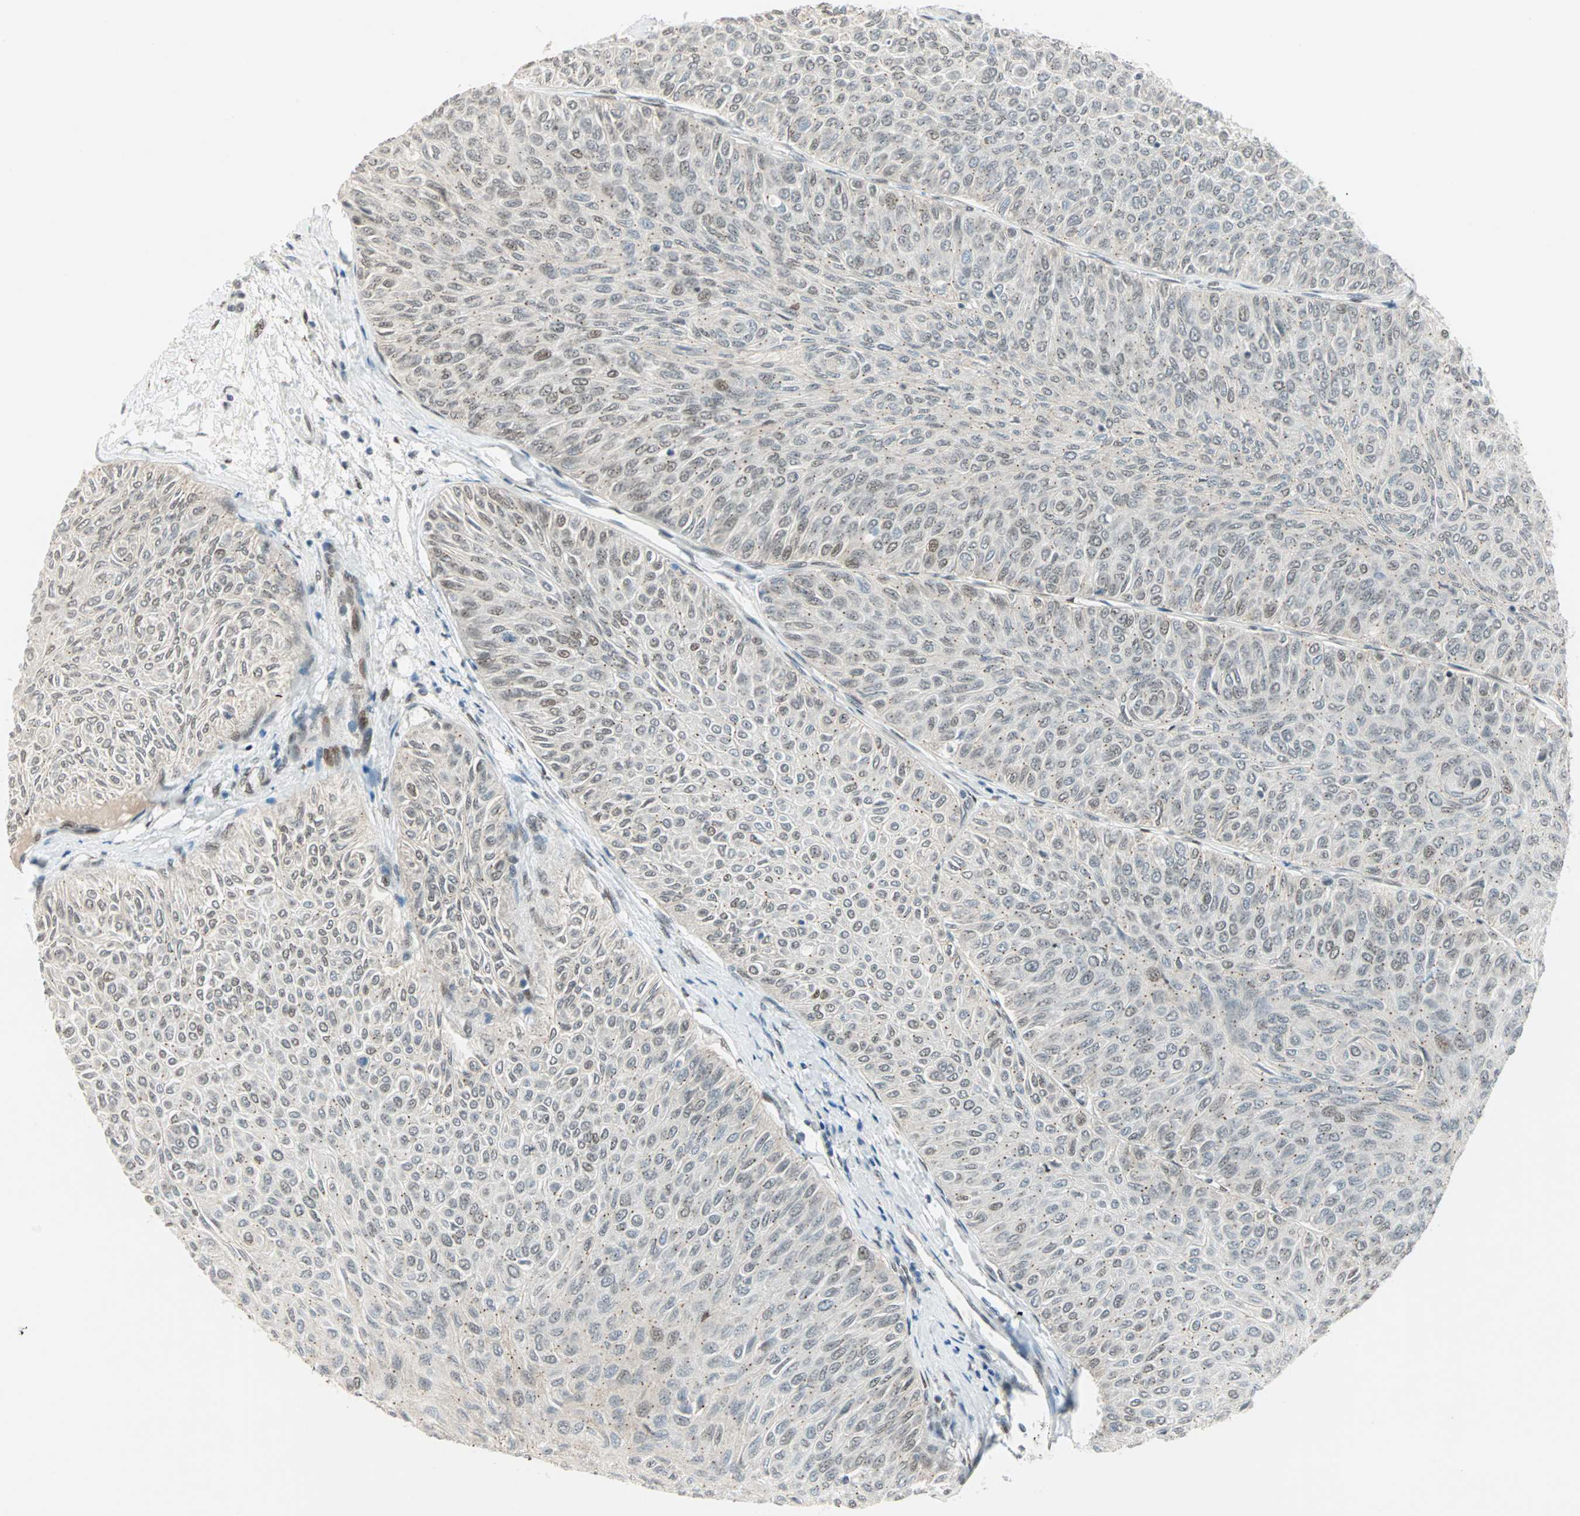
{"staining": {"intensity": "moderate", "quantity": "25%-75%", "location": "nuclear"}, "tissue": "urothelial cancer", "cell_type": "Tumor cells", "image_type": "cancer", "snomed": [{"axis": "morphology", "description": "Urothelial carcinoma, Low grade"}, {"axis": "topography", "description": "Urinary bladder"}], "caption": "Immunohistochemistry image of neoplastic tissue: human urothelial cancer stained using IHC exhibits medium levels of moderate protein expression localized specifically in the nuclear of tumor cells, appearing as a nuclear brown color.", "gene": "BLM", "patient": {"sex": "male", "age": 78}}